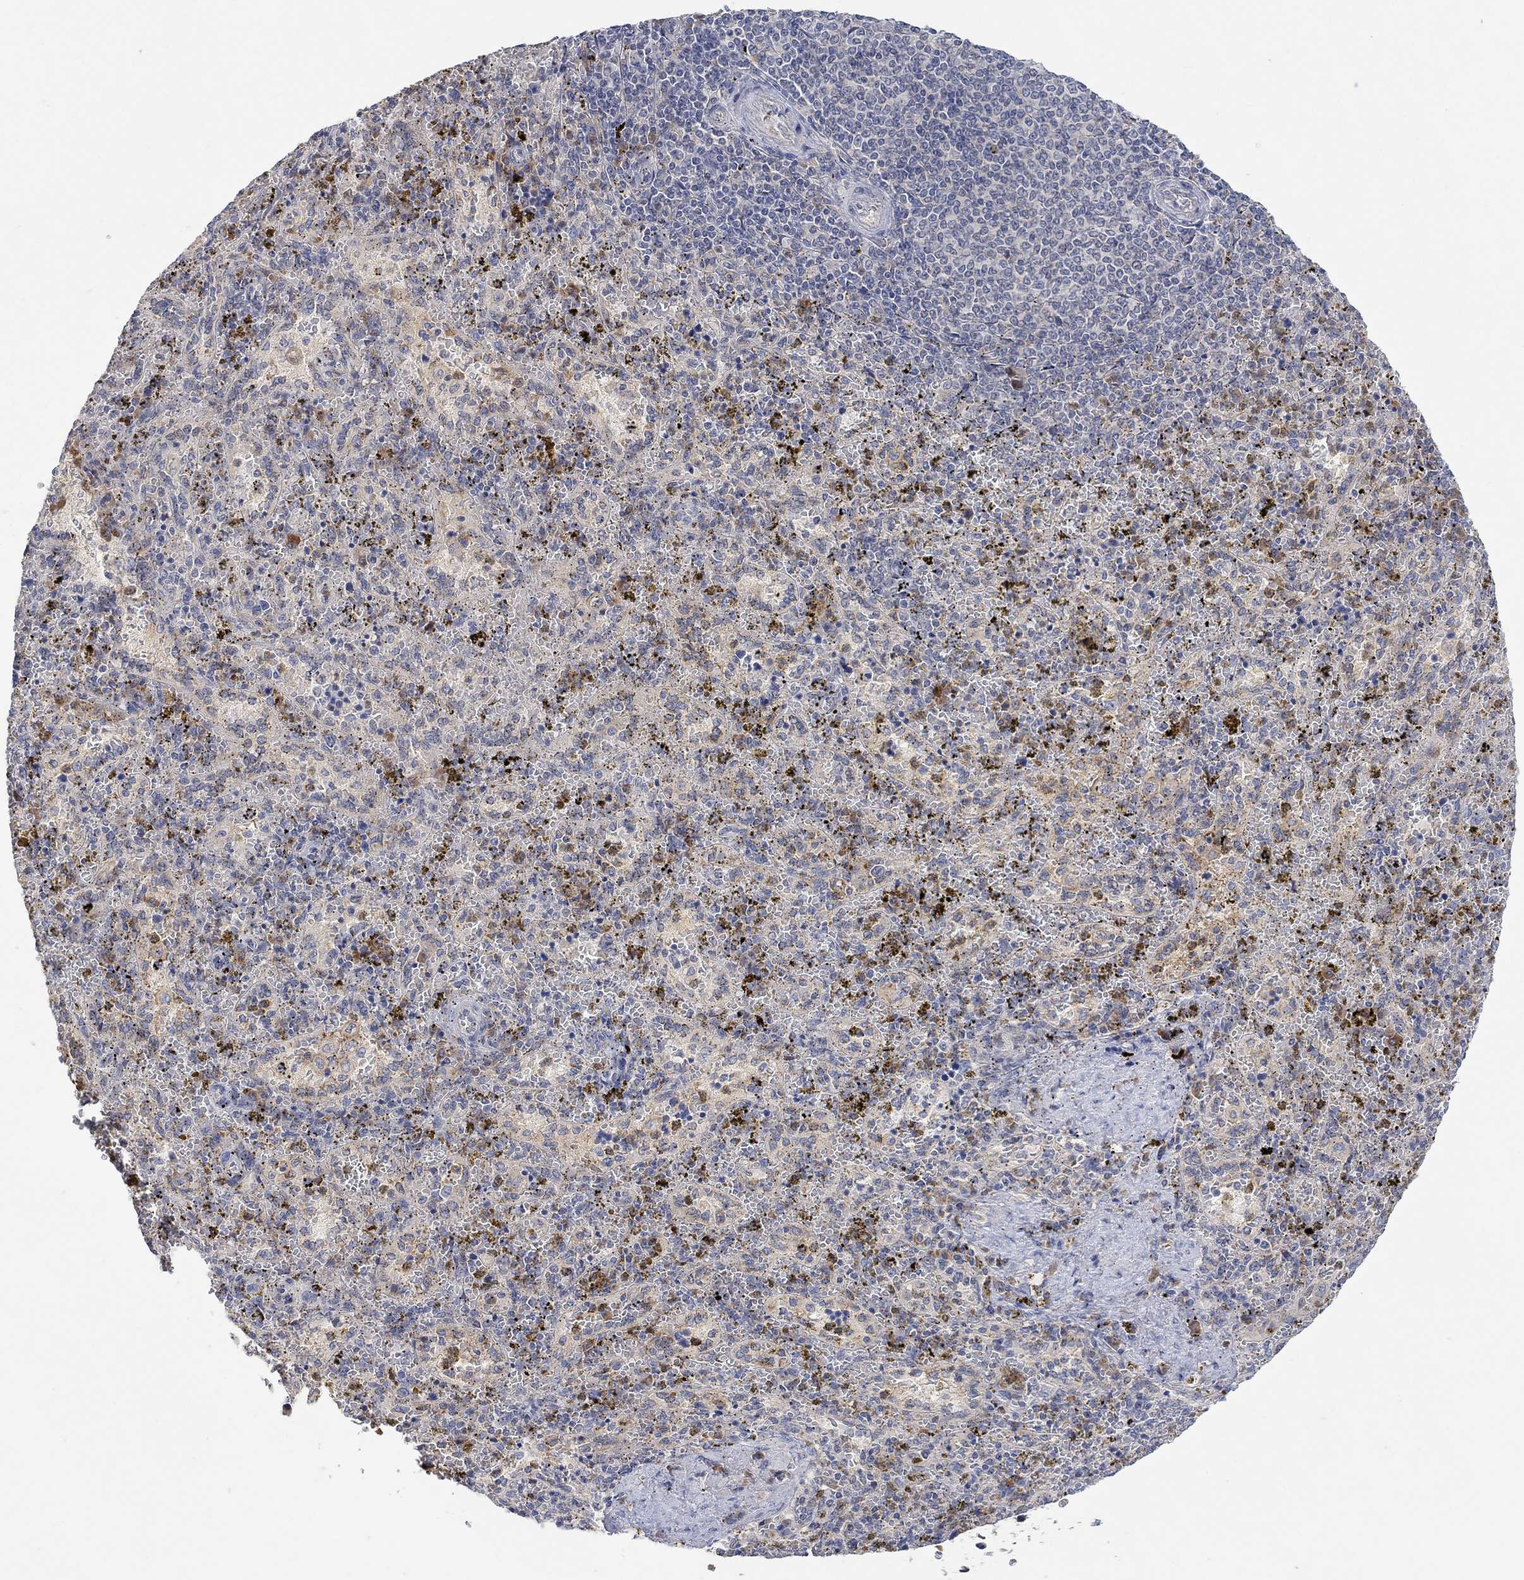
{"staining": {"intensity": "negative", "quantity": "none", "location": "none"}, "tissue": "spleen", "cell_type": "Cells in red pulp", "image_type": "normal", "snomed": [{"axis": "morphology", "description": "Normal tissue, NOS"}, {"axis": "topography", "description": "Spleen"}], "caption": "This is an IHC histopathology image of normal human spleen. There is no expression in cells in red pulp.", "gene": "MSTN", "patient": {"sex": "female", "age": 50}}